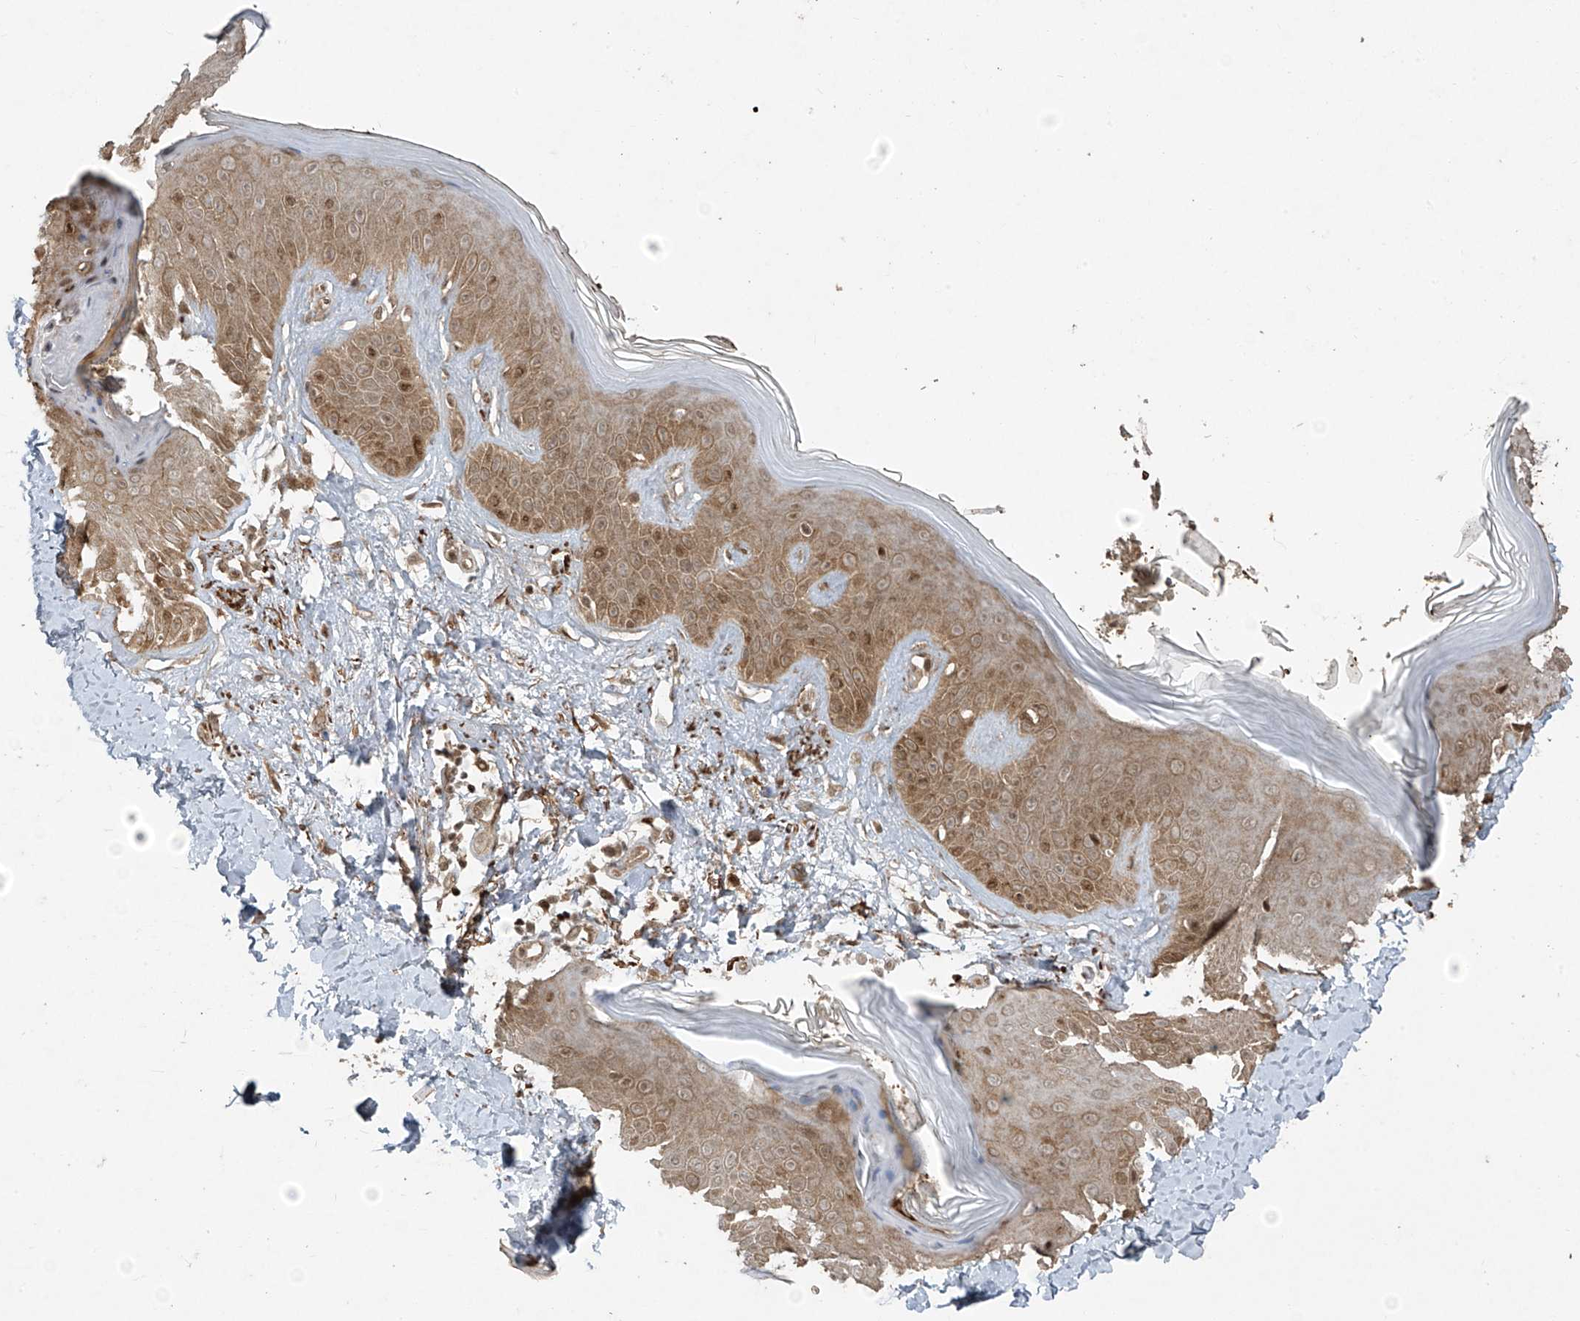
{"staining": {"intensity": "moderate", "quantity": ">75%", "location": "cytoplasmic/membranous,nuclear"}, "tissue": "skin", "cell_type": "Fibroblasts", "image_type": "normal", "snomed": [{"axis": "morphology", "description": "Normal tissue, NOS"}, {"axis": "topography", "description": "Skin"}], "caption": "High-magnification brightfield microscopy of benign skin stained with DAB (3,3'-diaminobenzidine) (brown) and counterstained with hematoxylin (blue). fibroblasts exhibit moderate cytoplasmic/membranous,nuclear expression is seen in approximately>75% of cells.", "gene": "TTC22", "patient": {"sex": "female", "age": 64}}